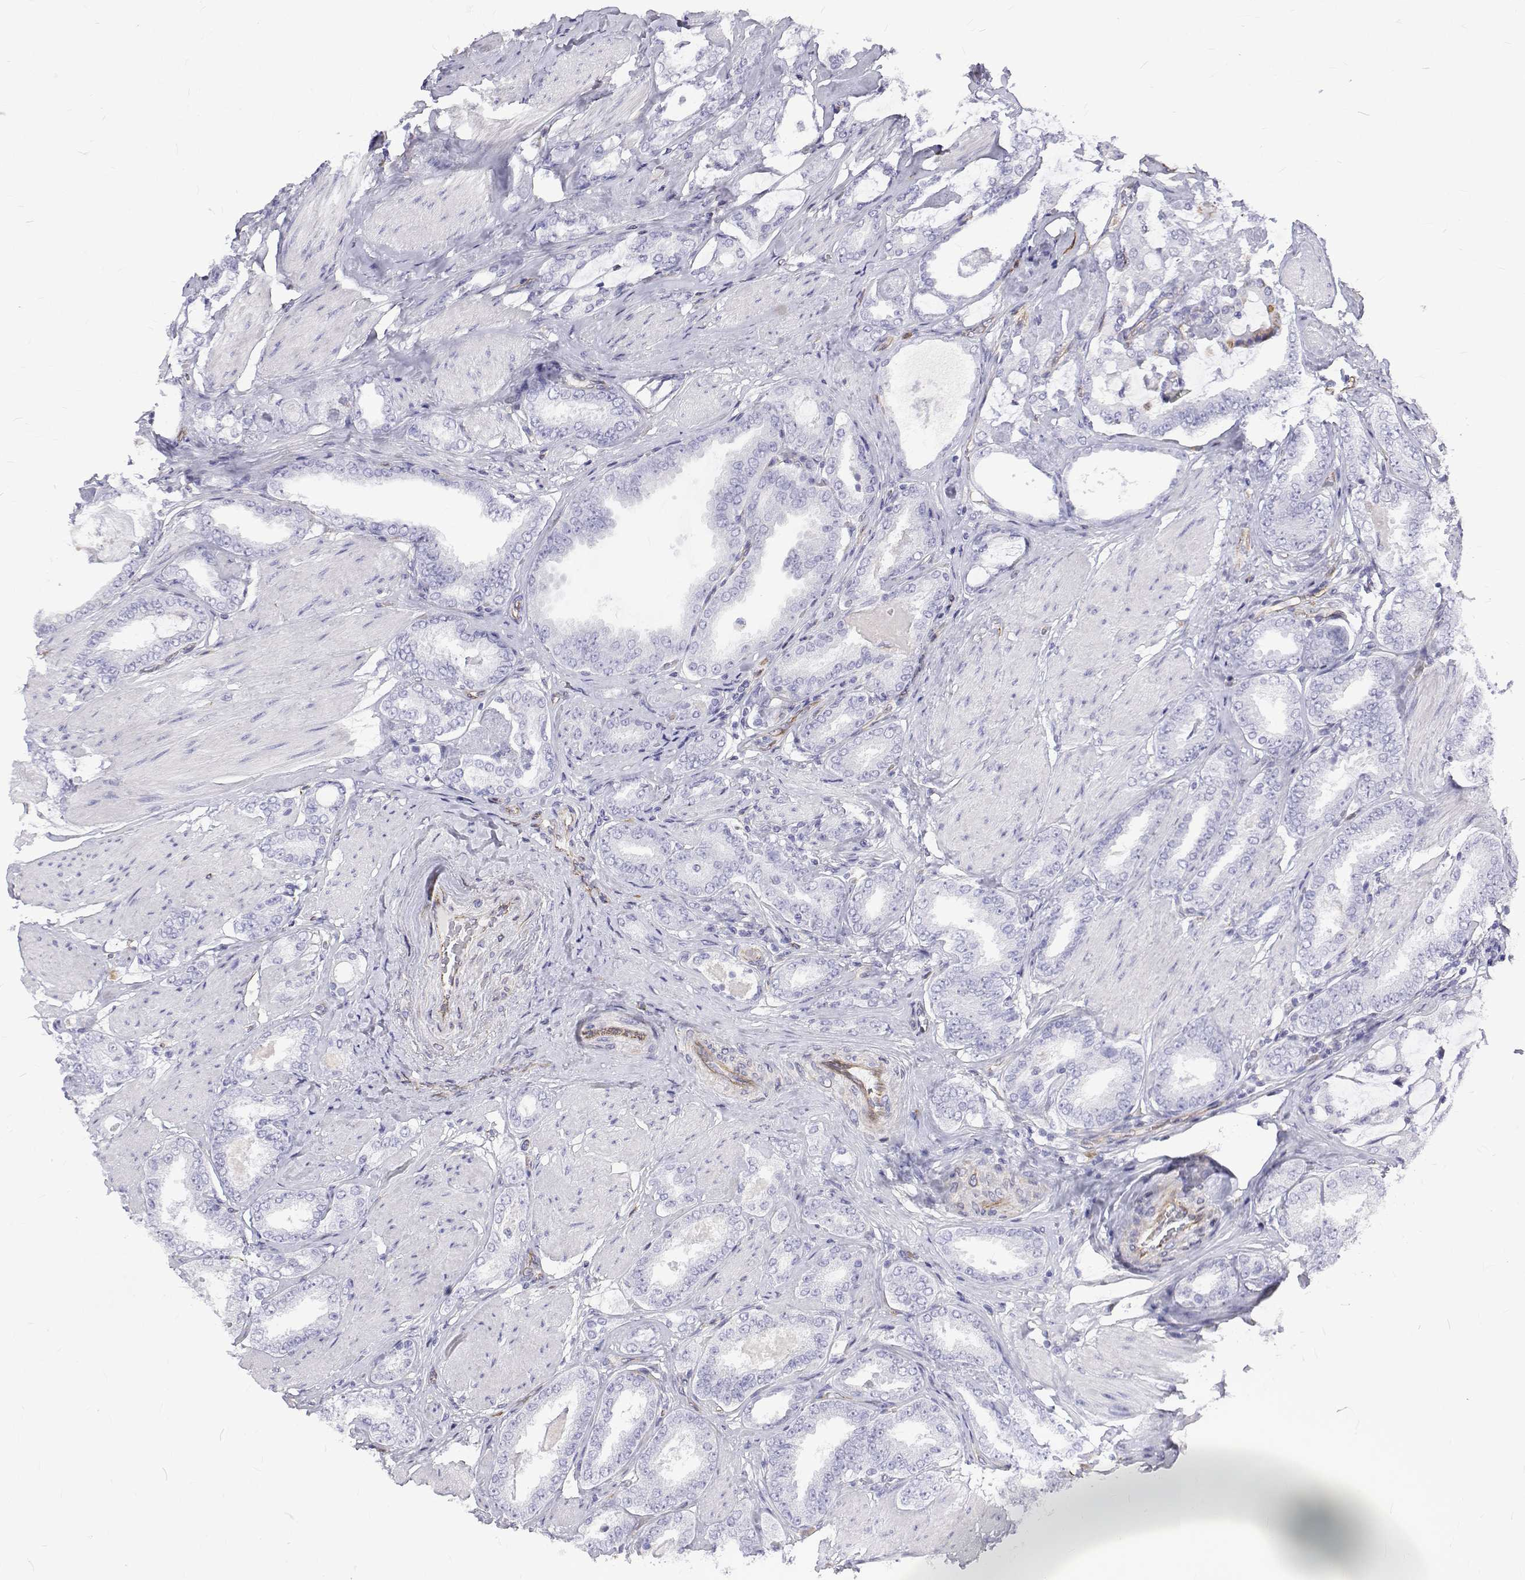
{"staining": {"intensity": "negative", "quantity": "none", "location": "none"}, "tissue": "prostate cancer", "cell_type": "Tumor cells", "image_type": "cancer", "snomed": [{"axis": "morphology", "description": "Adenocarcinoma, High grade"}, {"axis": "topography", "description": "Prostate"}], "caption": "This is an immunohistochemistry (IHC) micrograph of human prostate cancer (adenocarcinoma (high-grade)). There is no positivity in tumor cells.", "gene": "OPRPN", "patient": {"sex": "male", "age": 63}}